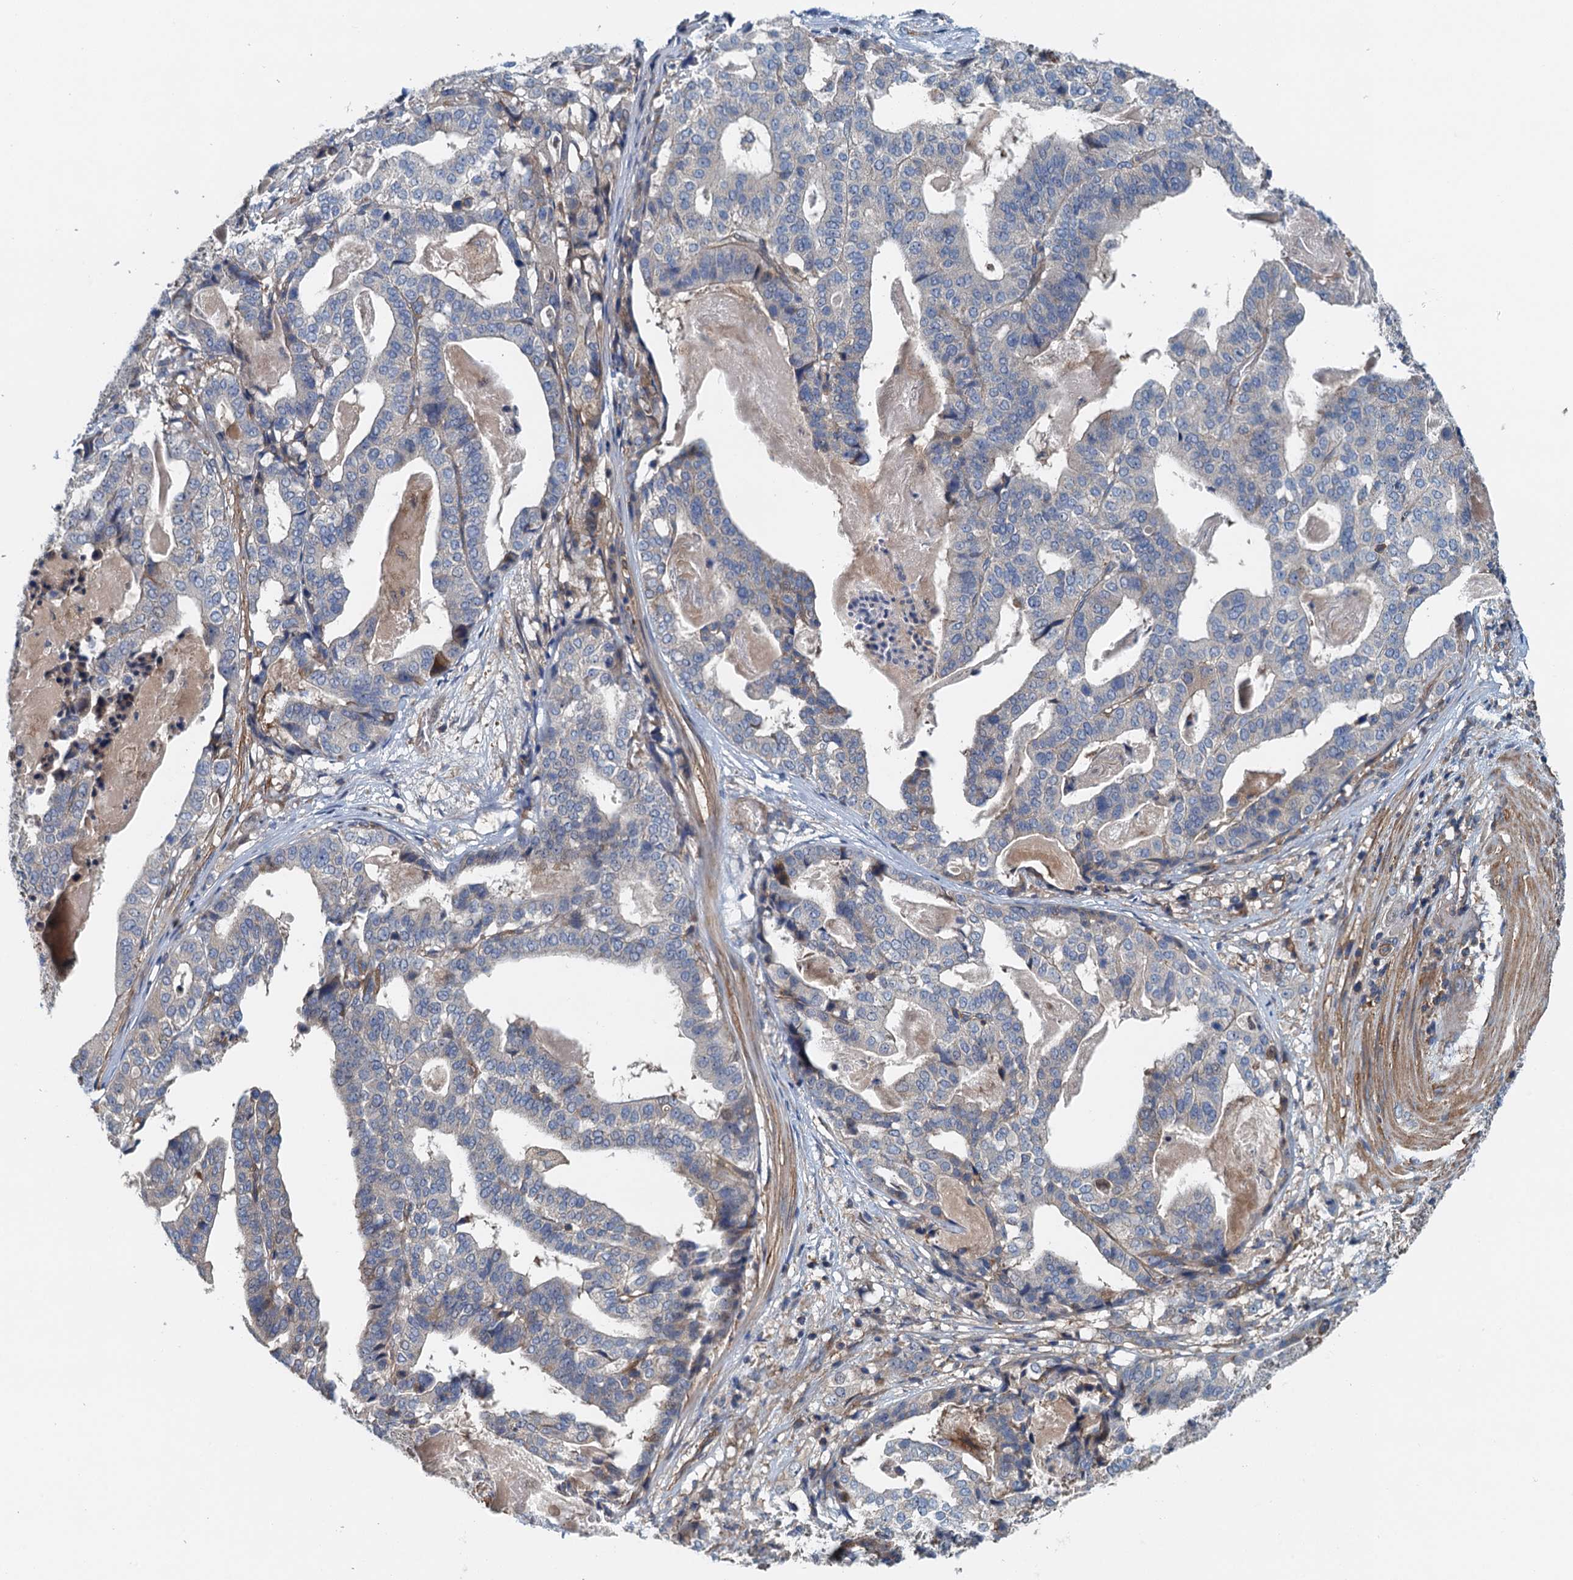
{"staining": {"intensity": "negative", "quantity": "none", "location": "none"}, "tissue": "stomach cancer", "cell_type": "Tumor cells", "image_type": "cancer", "snomed": [{"axis": "morphology", "description": "Adenocarcinoma, NOS"}, {"axis": "topography", "description": "Stomach"}], "caption": "There is no significant expression in tumor cells of adenocarcinoma (stomach).", "gene": "PPP1R14D", "patient": {"sex": "male", "age": 48}}